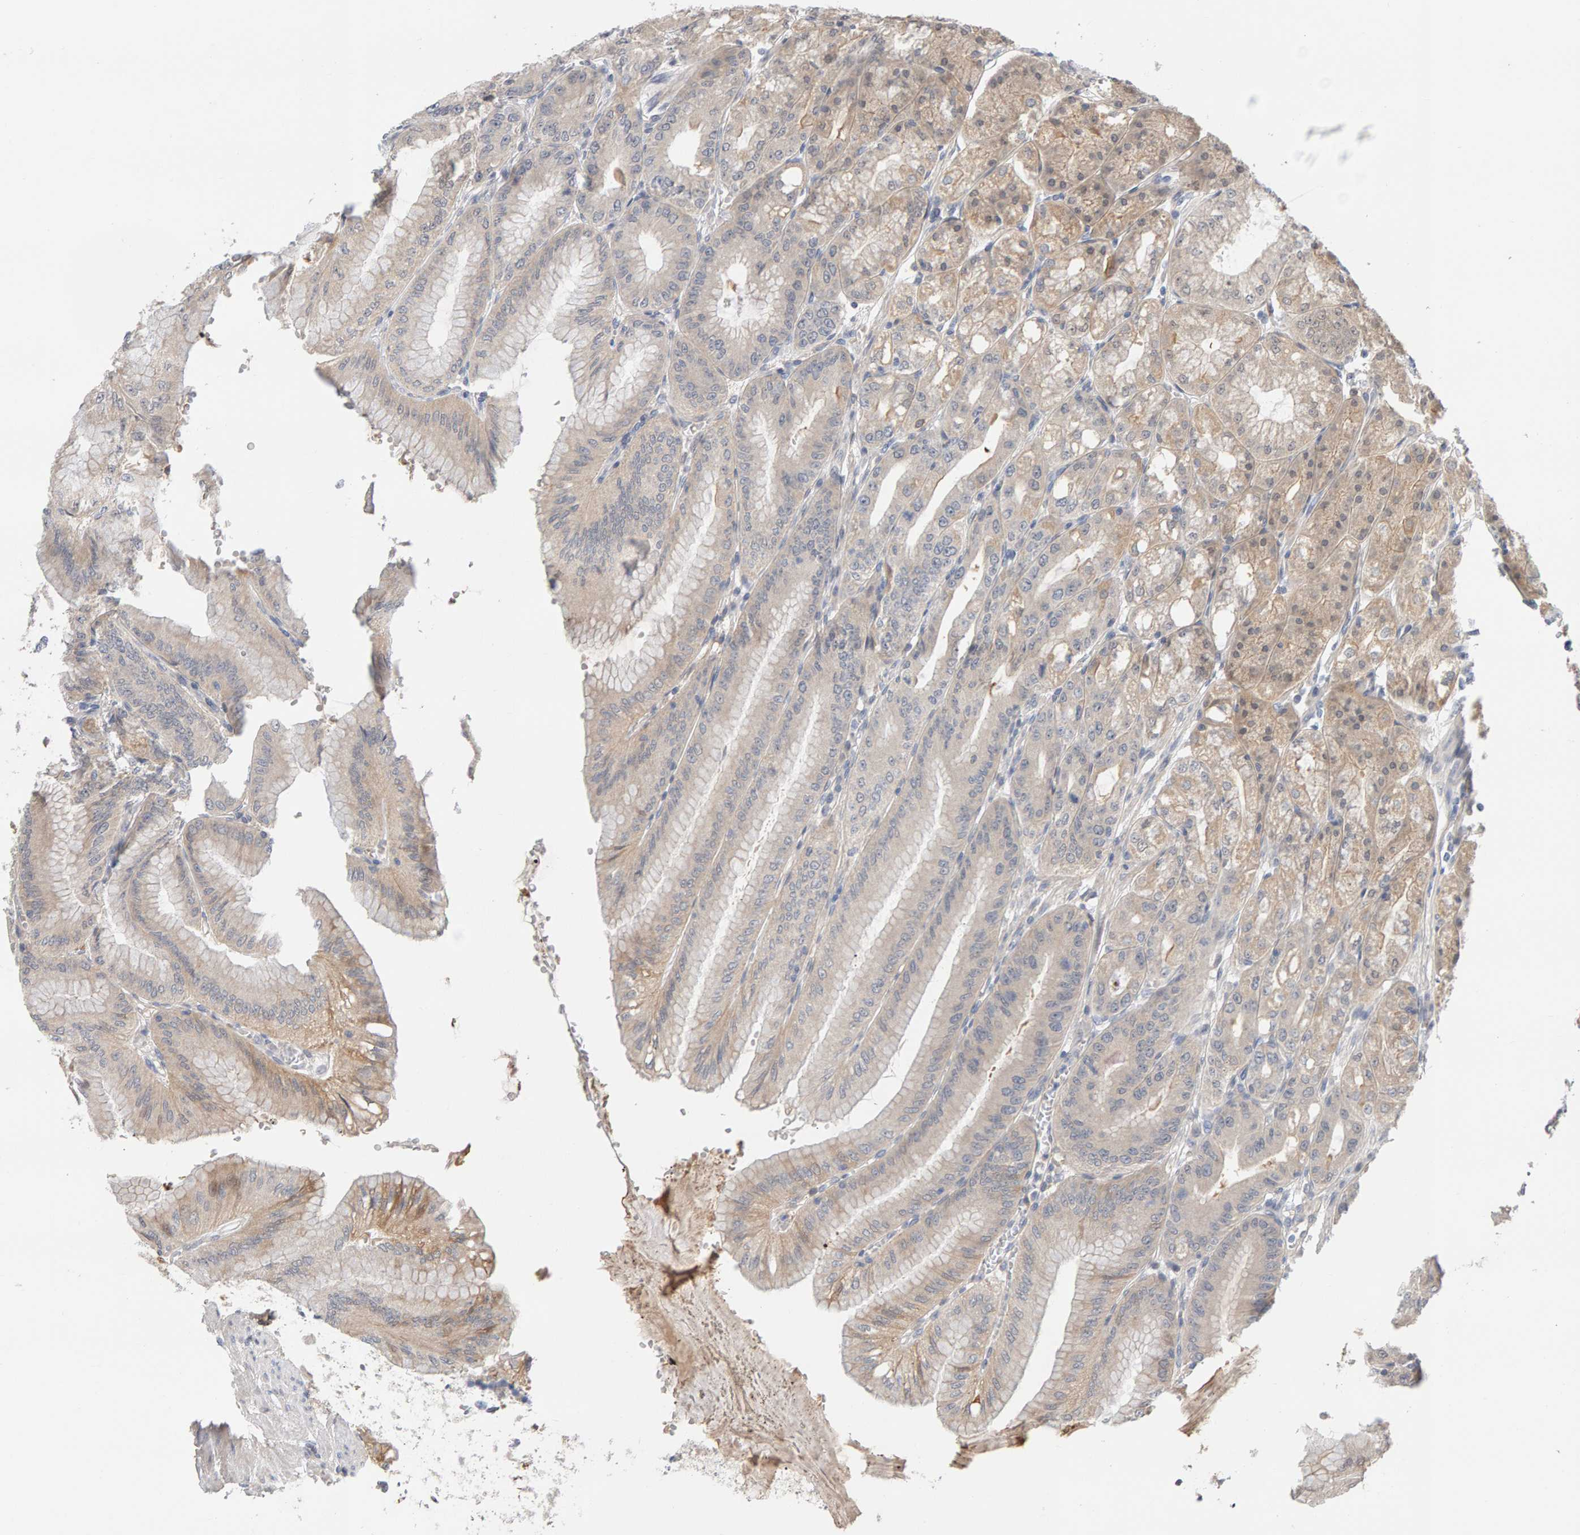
{"staining": {"intensity": "weak", "quantity": "25%-75%", "location": "cytoplasmic/membranous"}, "tissue": "stomach", "cell_type": "Glandular cells", "image_type": "normal", "snomed": [{"axis": "morphology", "description": "Normal tissue, NOS"}, {"axis": "topography", "description": "Stomach, lower"}], "caption": "IHC staining of normal stomach, which demonstrates low levels of weak cytoplasmic/membranous positivity in about 25%-75% of glandular cells indicating weak cytoplasmic/membranous protein staining. The staining was performed using DAB (3,3'-diaminobenzidine) (brown) for protein detection and nuclei were counterstained in hematoxylin (blue).", "gene": "GFUS", "patient": {"sex": "male", "age": 71}}